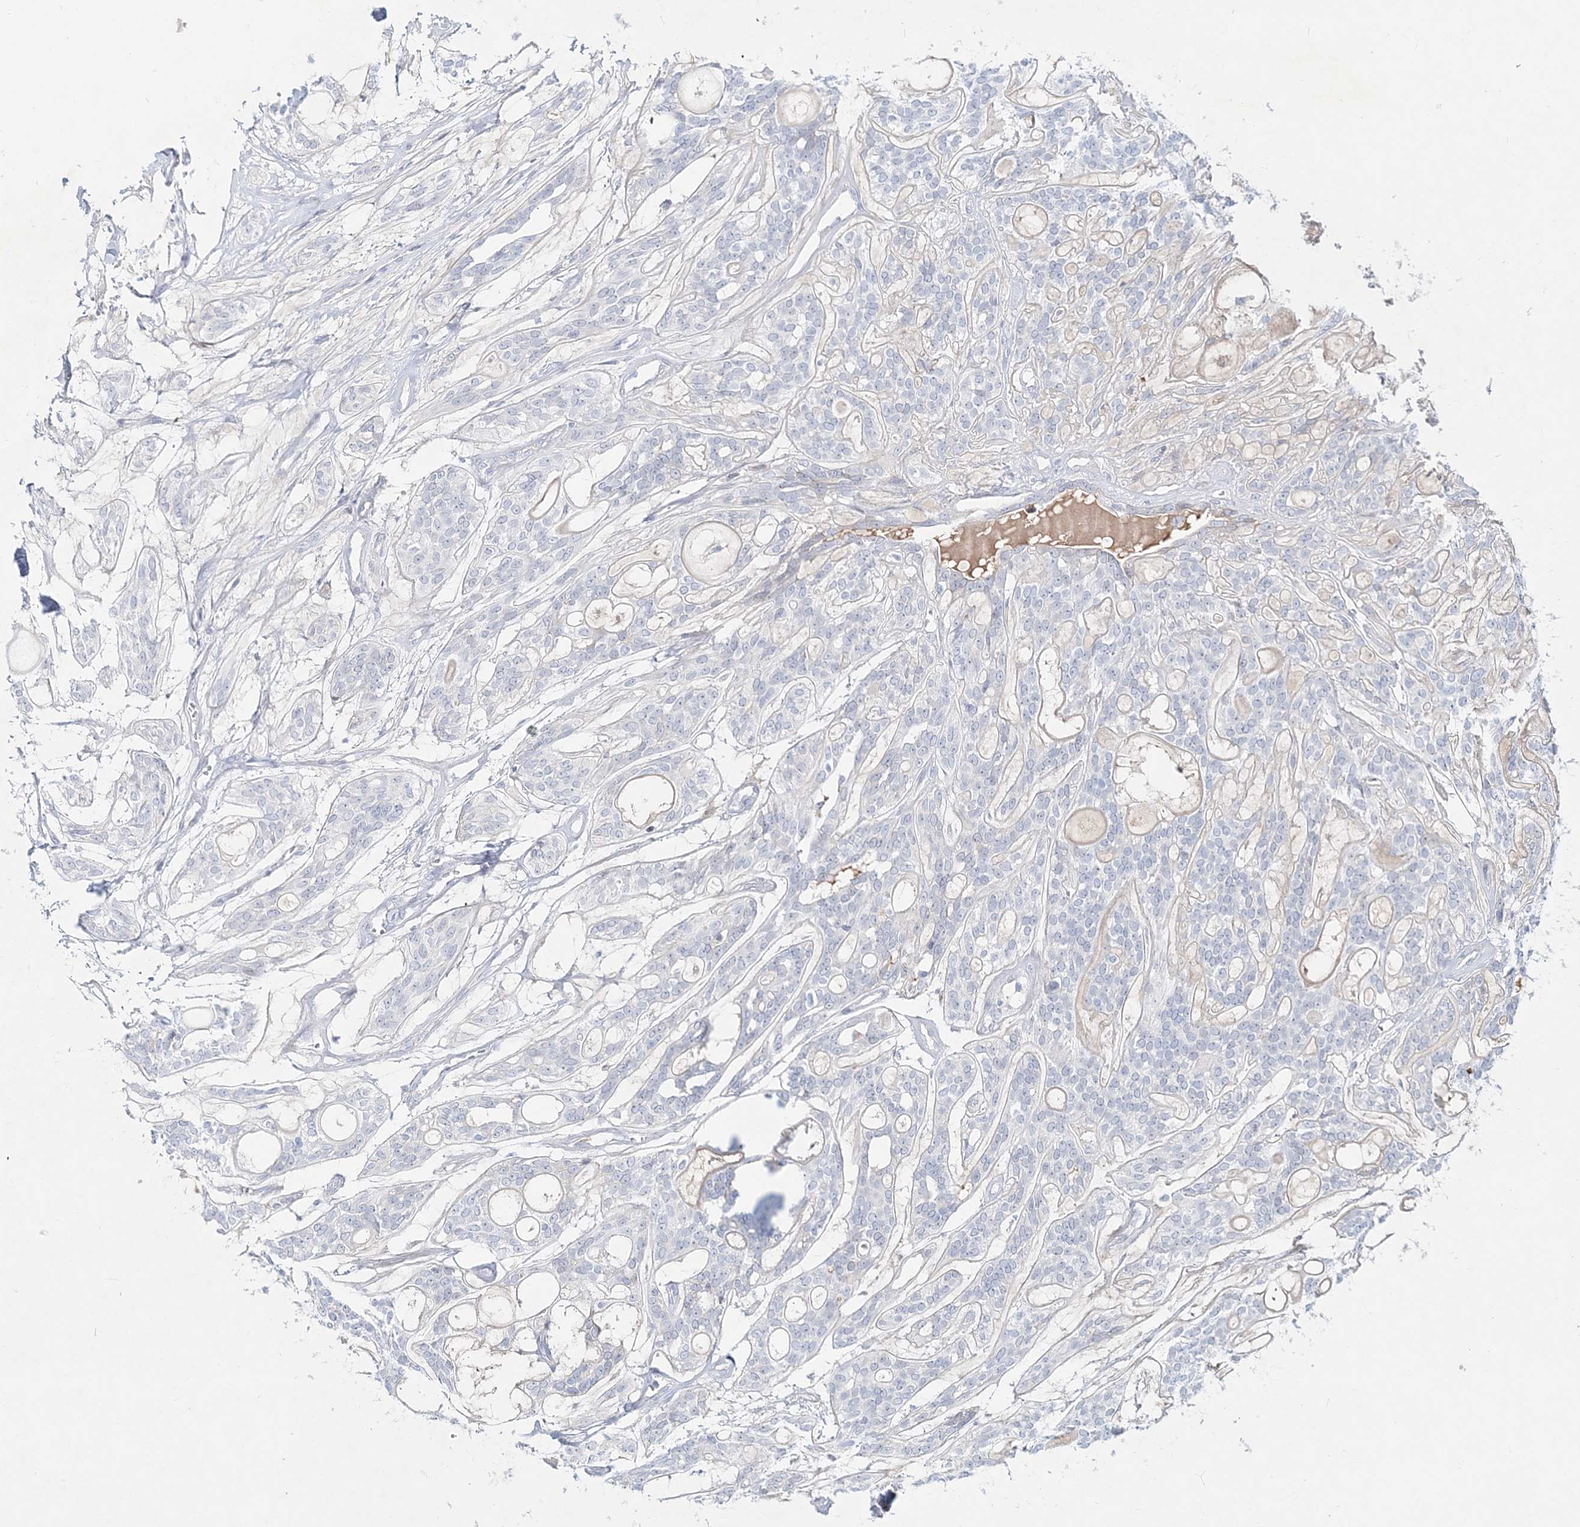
{"staining": {"intensity": "negative", "quantity": "none", "location": "none"}, "tissue": "head and neck cancer", "cell_type": "Tumor cells", "image_type": "cancer", "snomed": [{"axis": "morphology", "description": "Adenocarcinoma, NOS"}, {"axis": "topography", "description": "Head-Neck"}], "caption": "Image shows no protein expression in tumor cells of head and neck adenocarcinoma tissue. (DAB immunohistochemistry (IHC), high magnification).", "gene": "DNAH5", "patient": {"sex": "male", "age": 66}}